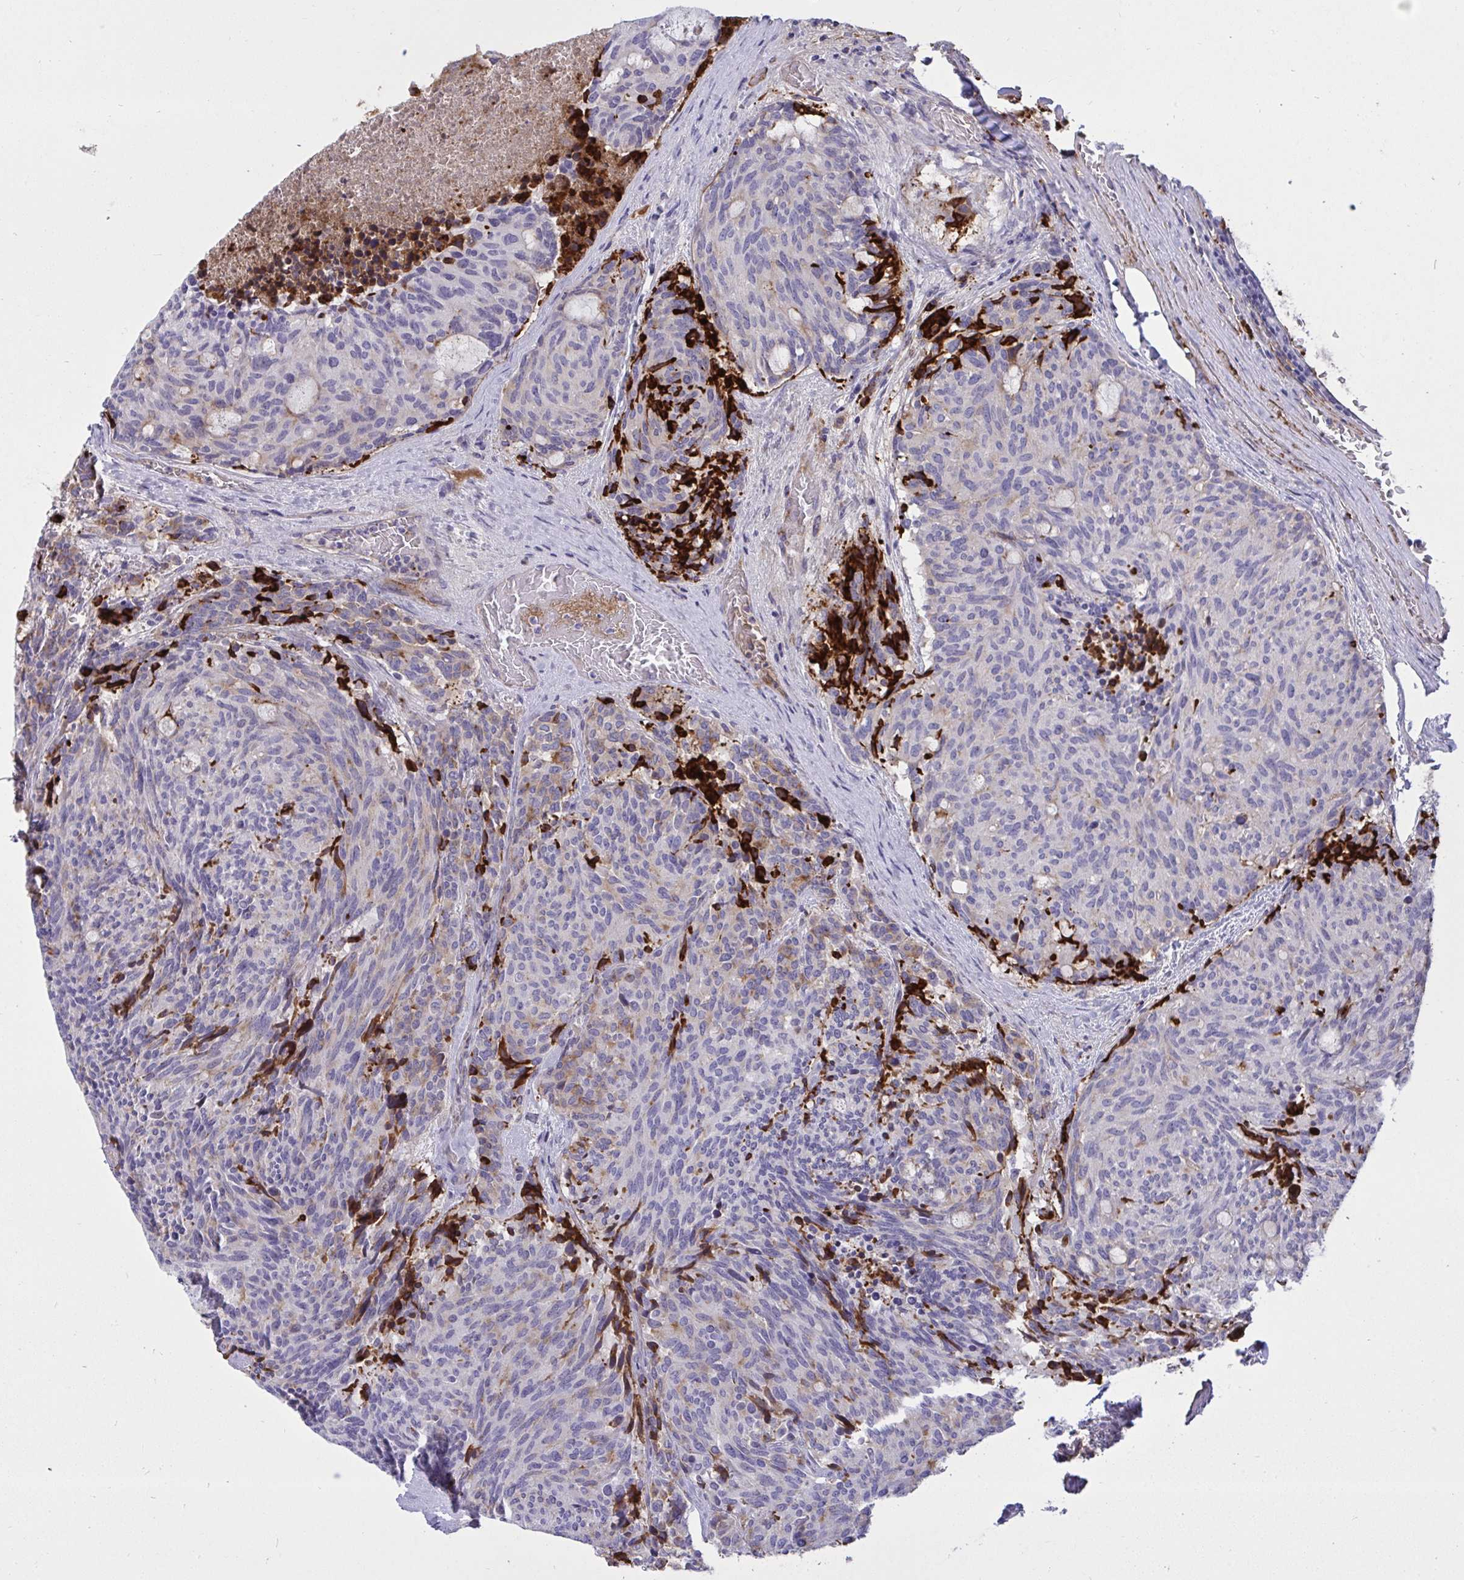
{"staining": {"intensity": "moderate", "quantity": "<25%", "location": "cytoplasmic/membranous"}, "tissue": "carcinoid", "cell_type": "Tumor cells", "image_type": "cancer", "snomed": [{"axis": "morphology", "description": "Carcinoid, malignant, NOS"}, {"axis": "topography", "description": "Pancreas"}], "caption": "Moderate cytoplasmic/membranous protein expression is seen in approximately <25% of tumor cells in carcinoid (malignant). (brown staining indicates protein expression, while blue staining denotes nuclei).", "gene": "F2", "patient": {"sex": "female", "age": 54}}